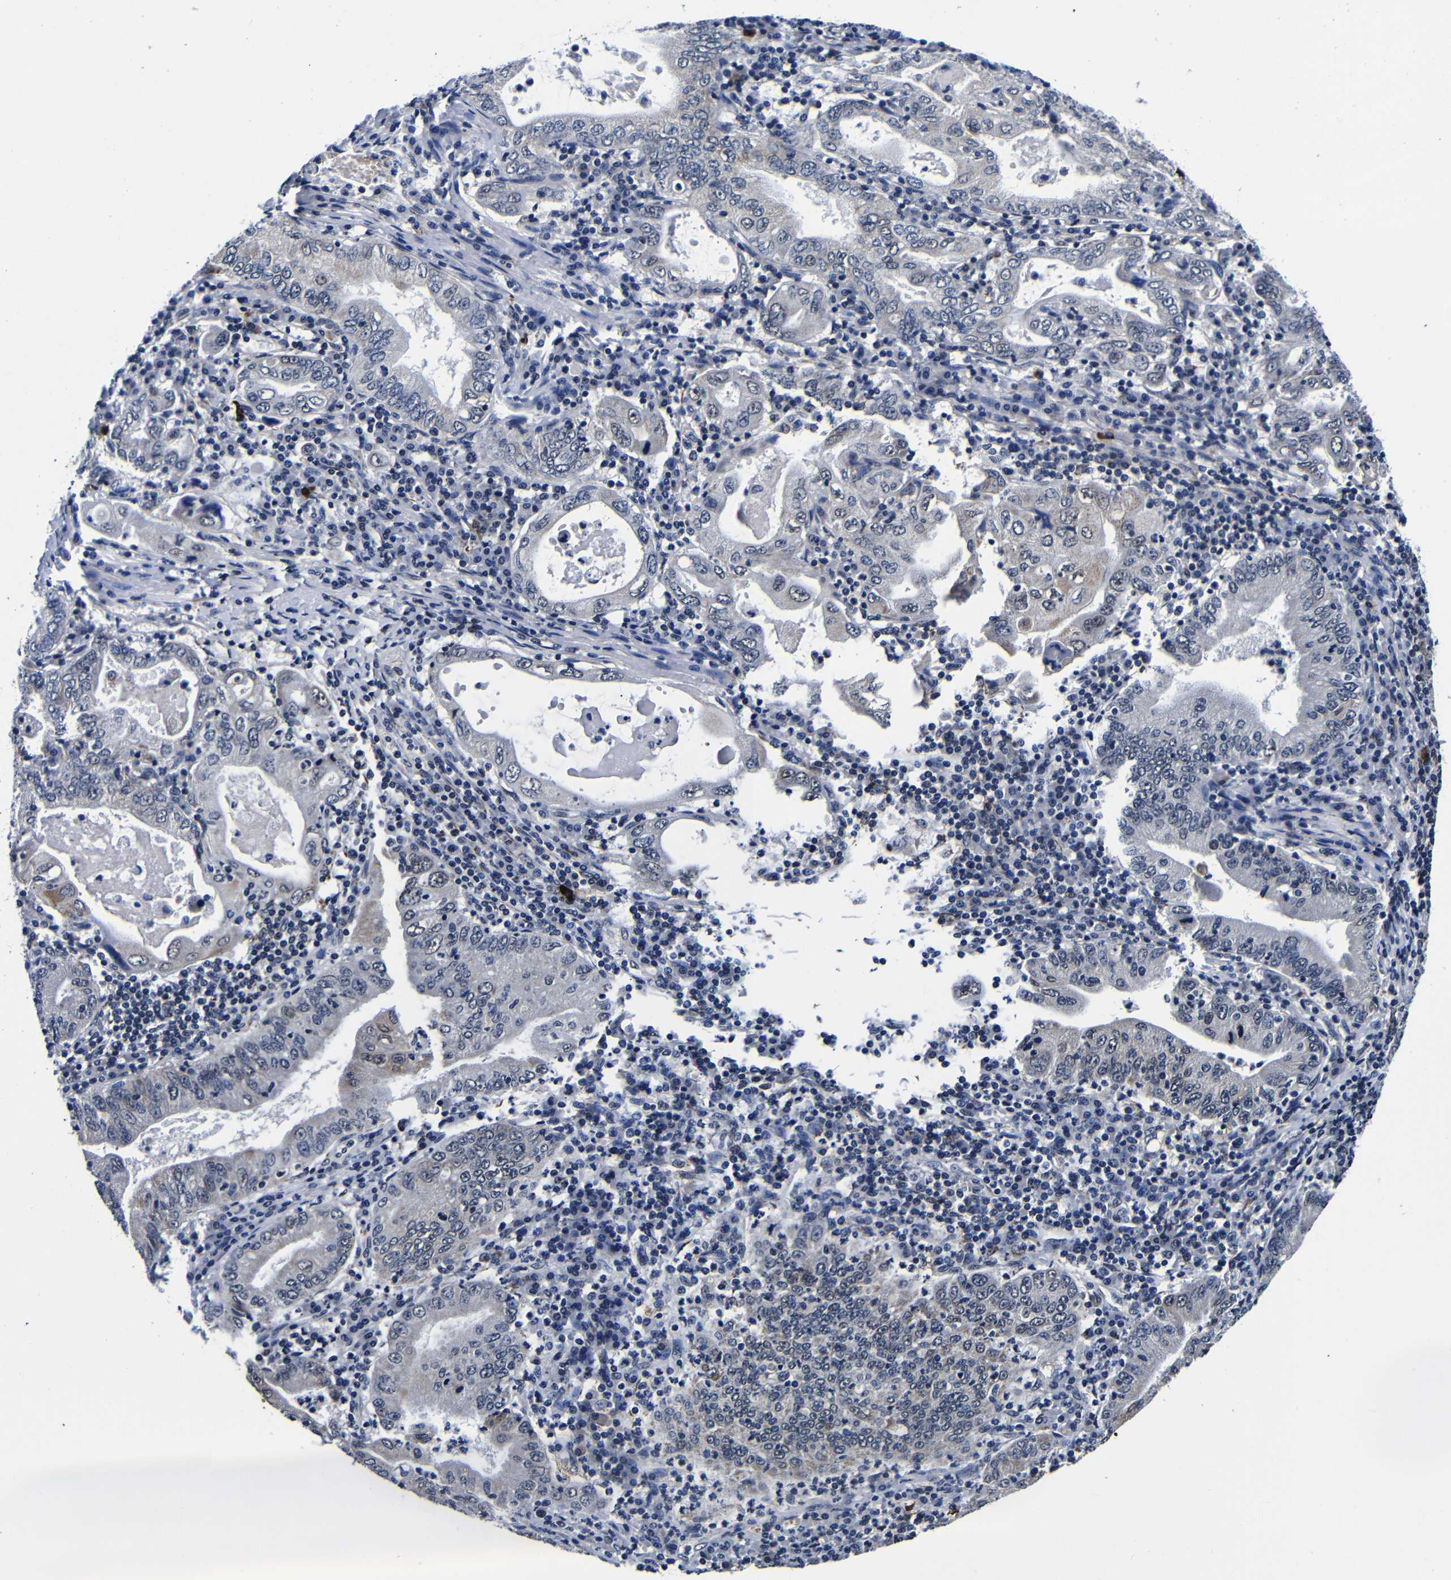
{"staining": {"intensity": "weak", "quantity": "<25%", "location": "cytoplasmic/membranous"}, "tissue": "stomach cancer", "cell_type": "Tumor cells", "image_type": "cancer", "snomed": [{"axis": "morphology", "description": "Normal tissue, NOS"}, {"axis": "morphology", "description": "Adenocarcinoma, NOS"}, {"axis": "topography", "description": "Esophagus"}, {"axis": "topography", "description": "Stomach, upper"}, {"axis": "topography", "description": "Peripheral nerve tissue"}], "caption": "High power microscopy photomicrograph of an IHC histopathology image of stomach adenocarcinoma, revealing no significant staining in tumor cells.", "gene": "DEPP1", "patient": {"sex": "male", "age": 62}}